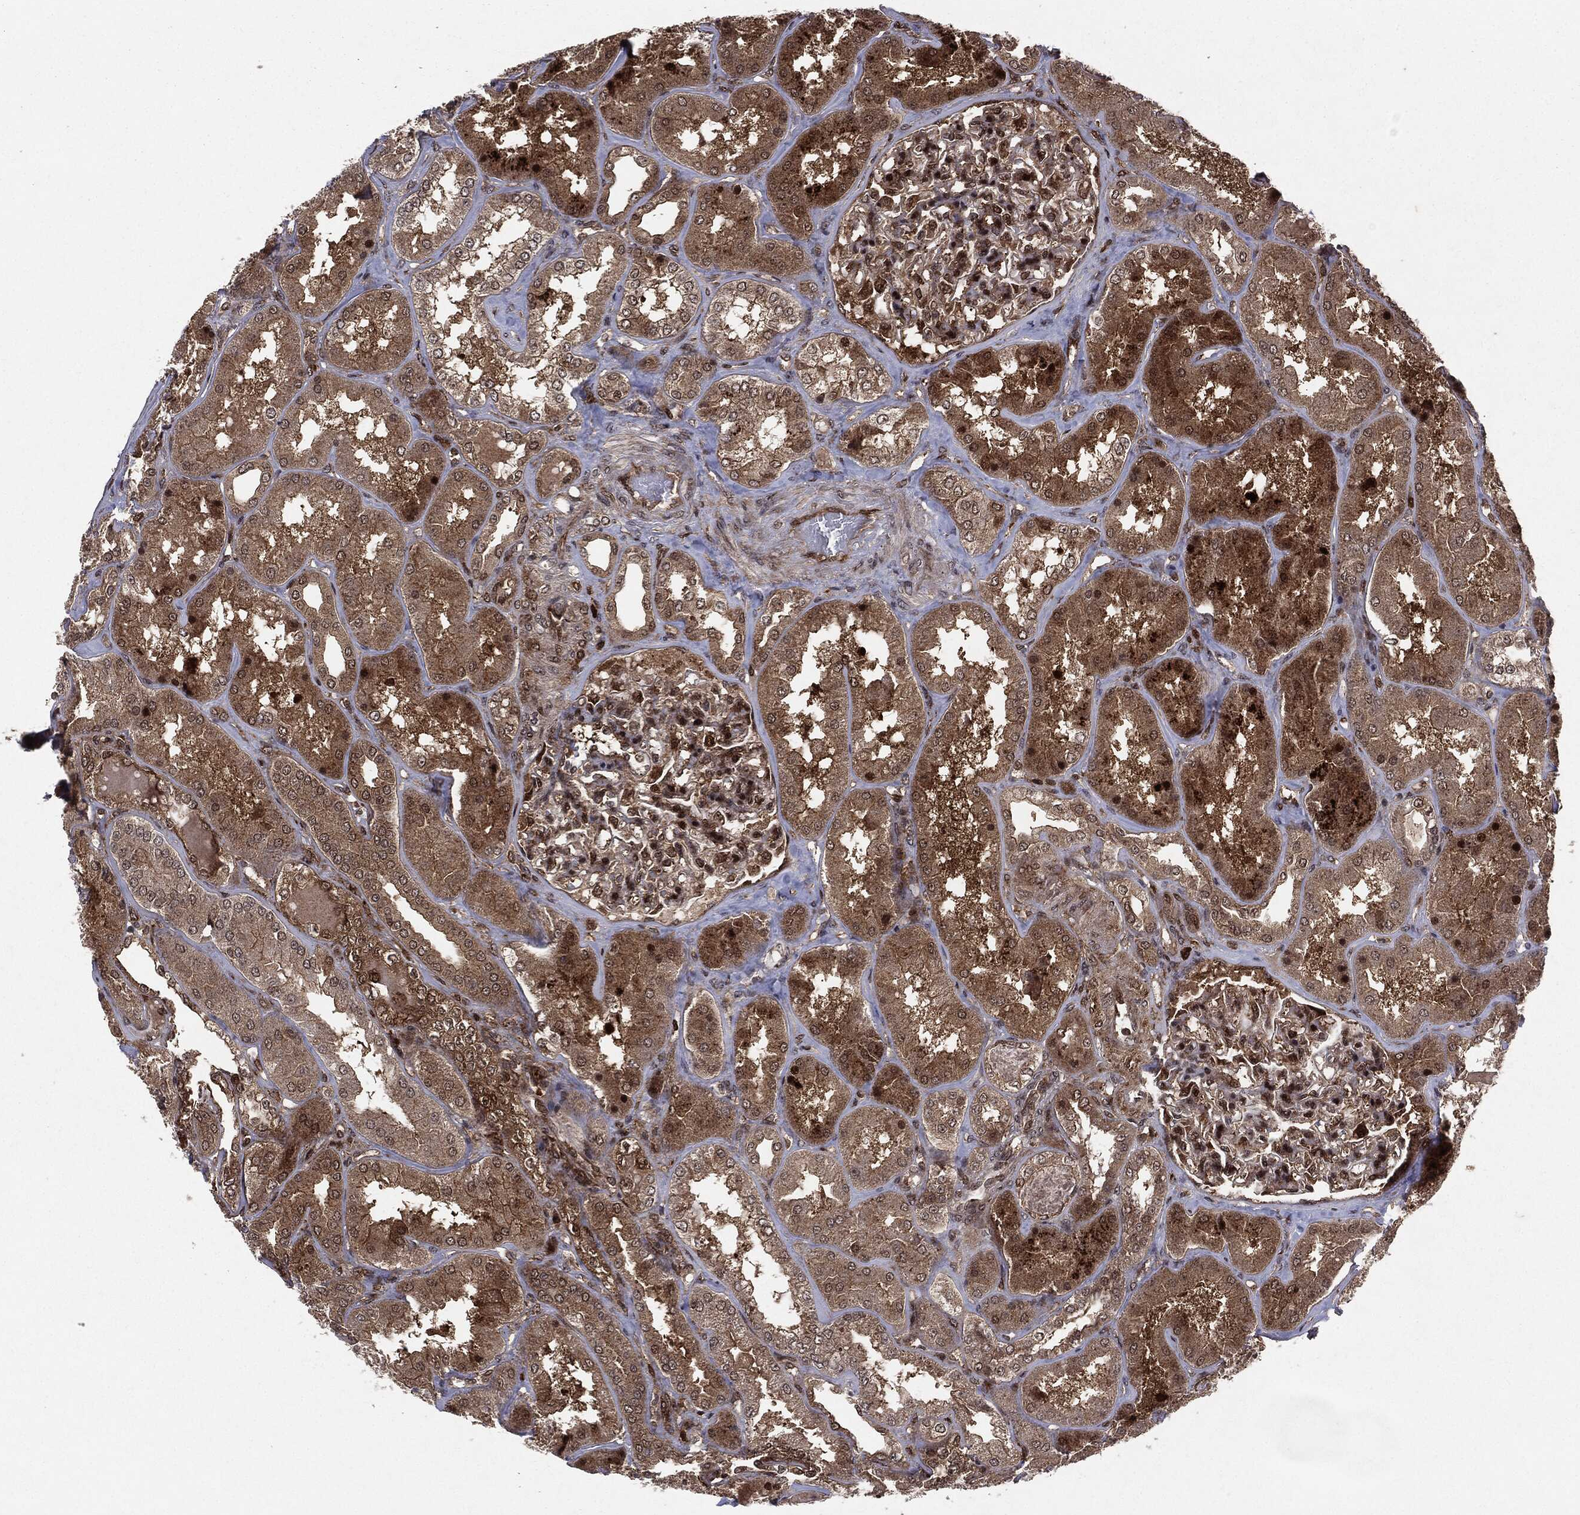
{"staining": {"intensity": "moderate", "quantity": "25%-75%", "location": "cytoplasmic/membranous"}, "tissue": "kidney", "cell_type": "Cells in glomeruli", "image_type": "normal", "snomed": [{"axis": "morphology", "description": "Normal tissue, NOS"}, {"axis": "topography", "description": "Kidney"}], "caption": "DAB immunohistochemical staining of normal kidney reveals moderate cytoplasmic/membranous protein staining in about 25%-75% of cells in glomeruli. The protein of interest is stained brown, and the nuclei are stained in blue (DAB IHC with brightfield microscopy, high magnification).", "gene": "OTUB1", "patient": {"sex": "female", "age": 56}}